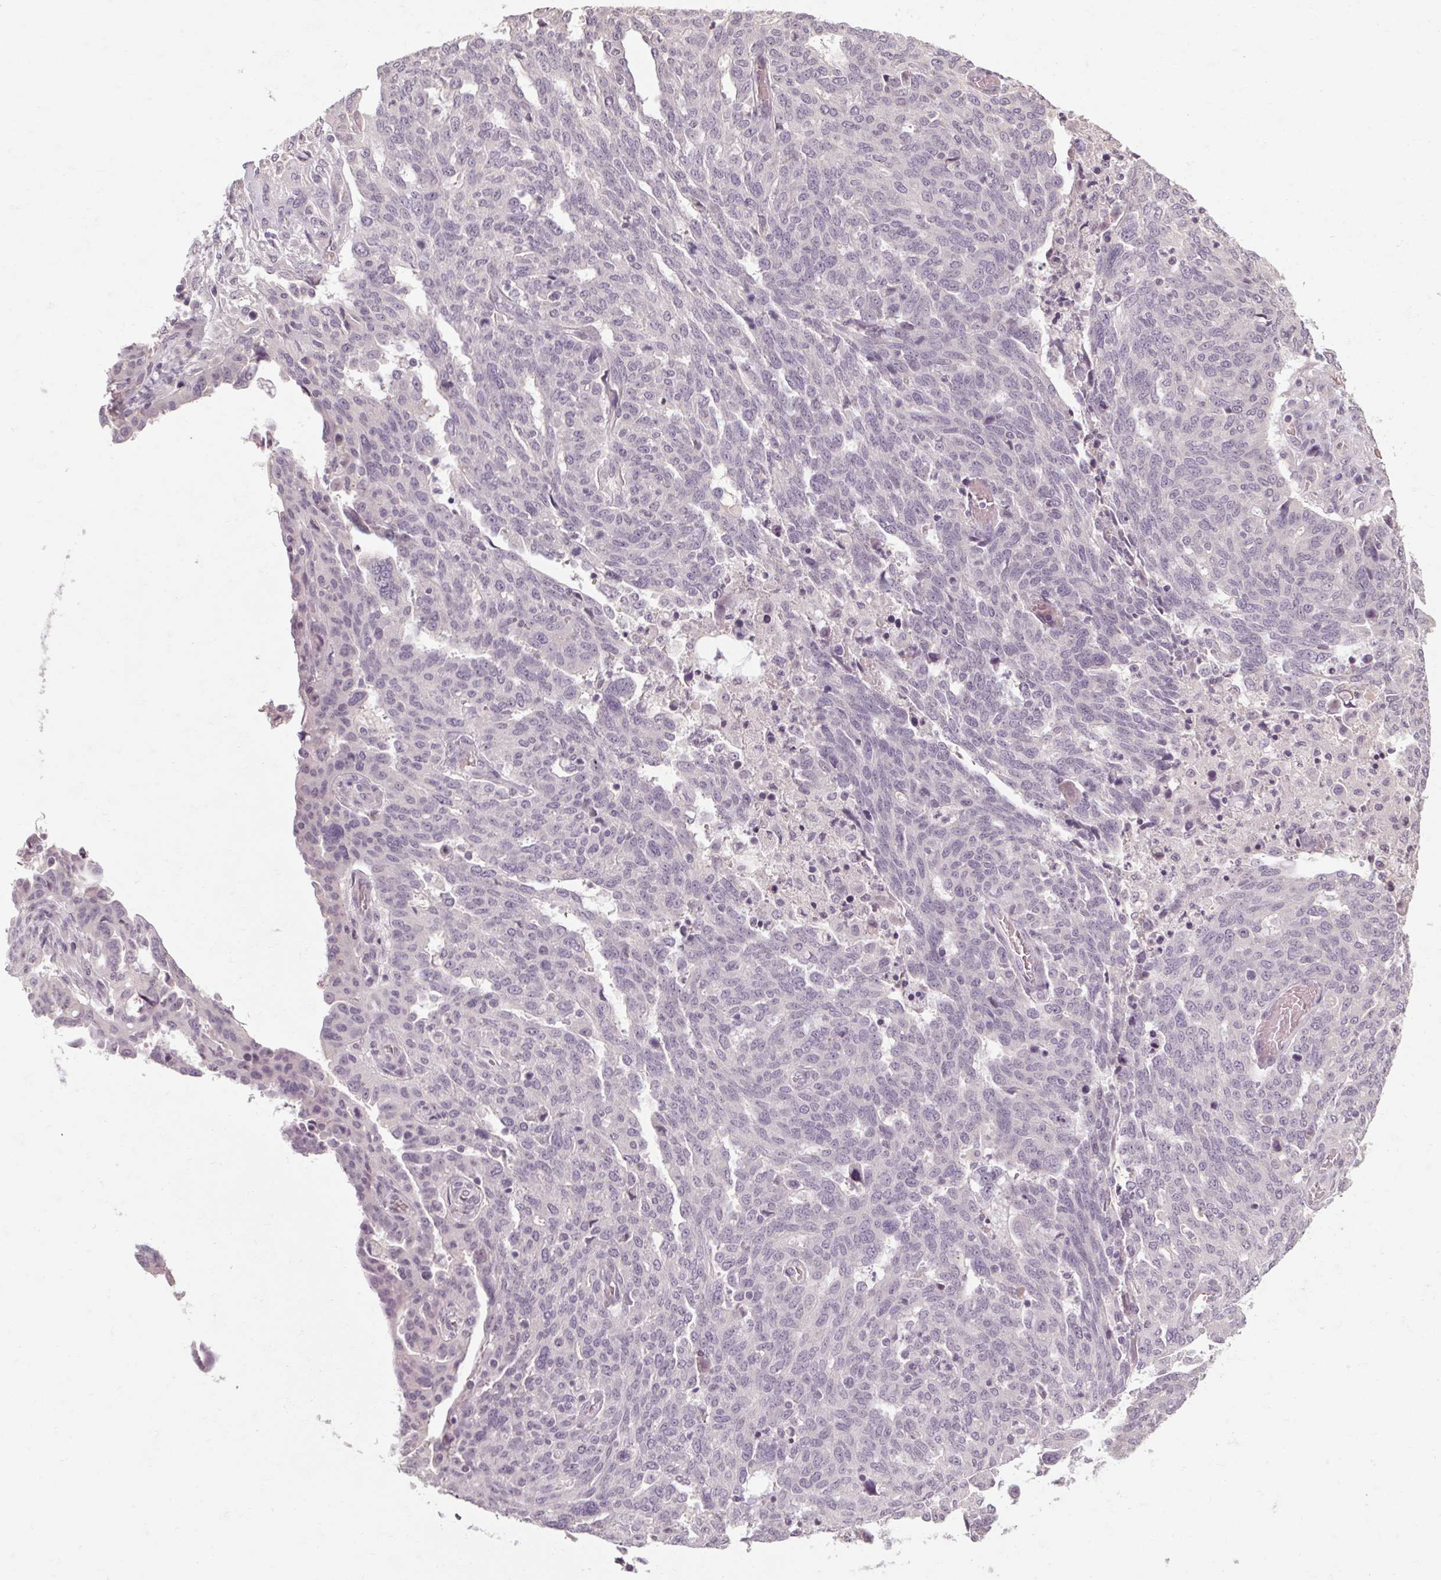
{"staining": {"intensity": "negative", "quantity": "none", "location": "none"}, "tissue": "ovarian cancer", "cell_type": "Tumor cells", "image_type": "cancer", "snomed": [{"axis": "morphology", "description": "Cystadenocarcinoma, serous, NOS"}, {"axis": "topography", "description": "Ovary"}], "caption": "DAB (3,3'-diaminobenzidine) immunohistochemical staining of ovarian cancer (serous cystadenocarcinoma) displays no significant positivity in tumor cells.", "gene": "POMC", "patient": {"sex": "female", "age": 67}}